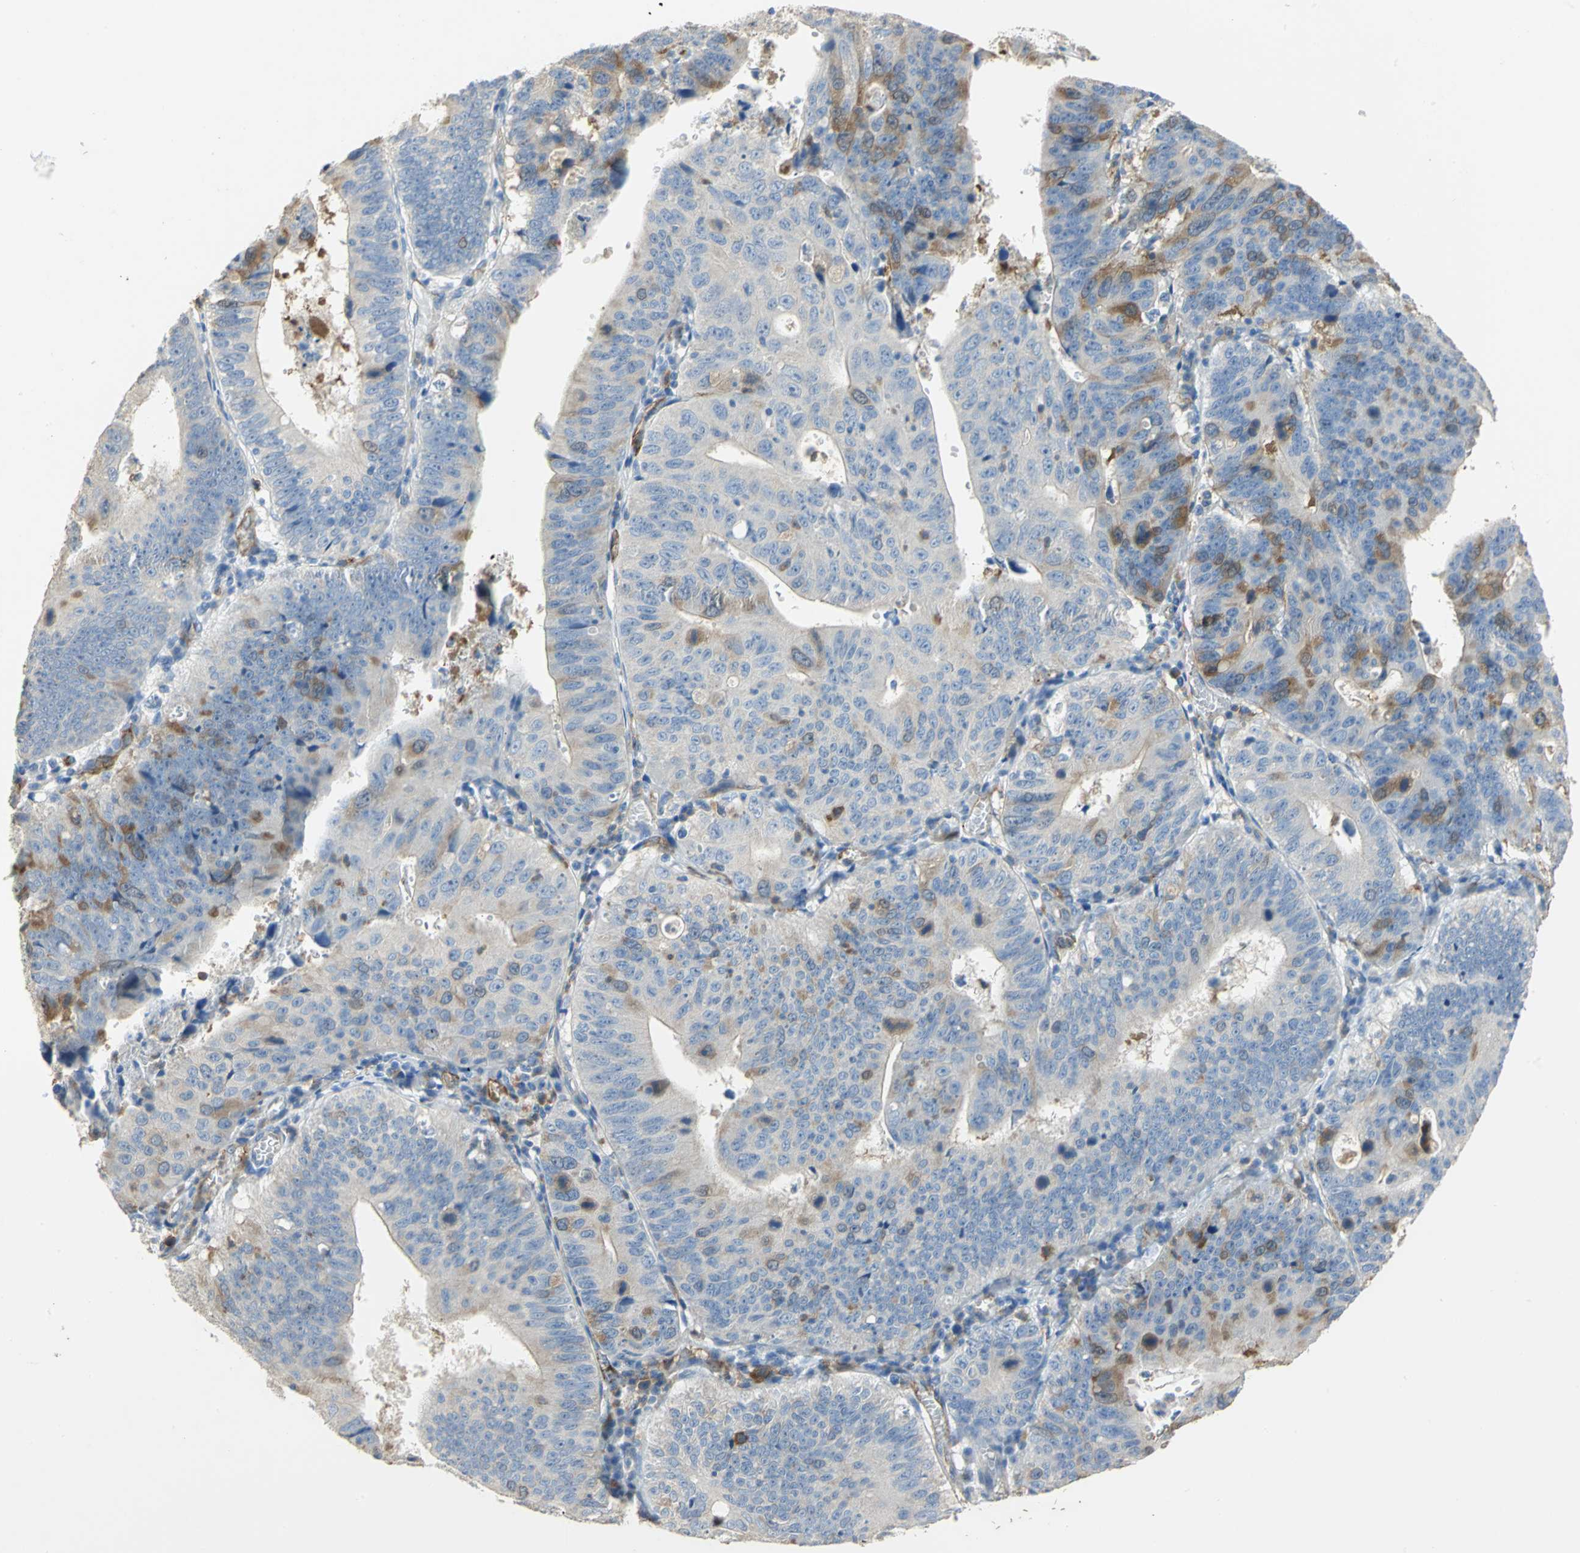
{"staining": {"intensity": "moderate", "quantity": "<25%", "location": "cytoplasmic/membranous"}, "tissue": "stomach cancer", "cell_type": "Tumor cells", "image_type": "cancer", "snomed": [{"axis": "morphology", "description": "Adenocarcinoma, NOS"}, {"axis": "topography", "description": "Stomach"}], "caption": "An image showing moderate cytoplasmic/membranous expression in approximately <25% of tumor cells in stomach cancer, as visualized by brown immunohistochemical staining.", "gene": "DLGAP5", "patient": {"sex": "male", "age": 59}}